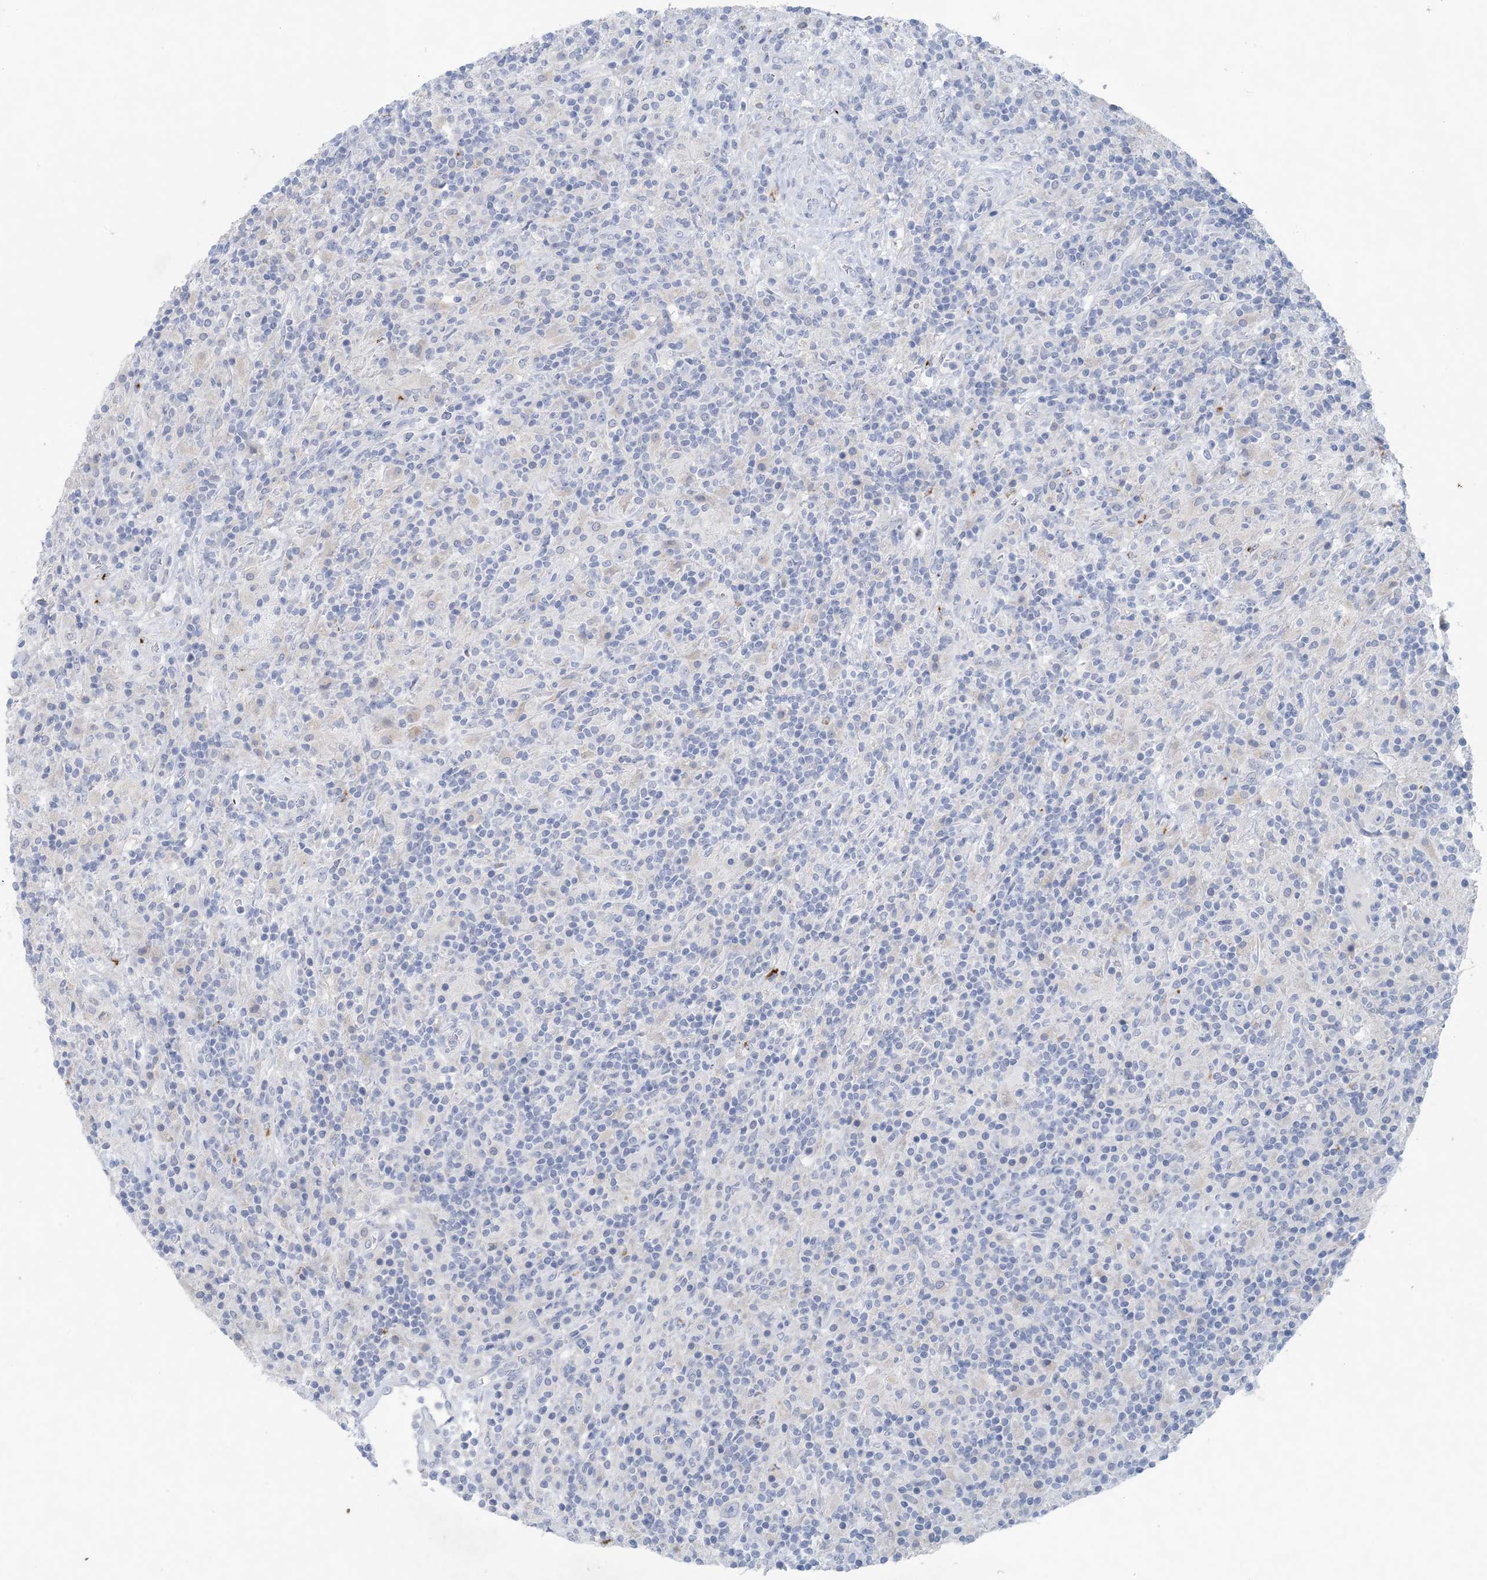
{"staining": {"intensity": "negative", "quantity": "none", "location": "none"}, "tissue": "lymphoma", "cell_type": "Tumor cells", "image_type": "cancer", "snomed": [{"axis": "morphology", "description": "Hodgkin's disease, NOS"}, {"axis": "topography", "description": "Lymph node"}], "caption": "There is no significant staining in tumor cells of lymphoma.", "gene": "GABRG1", "patient": {"sex": "male", "age": 70}}